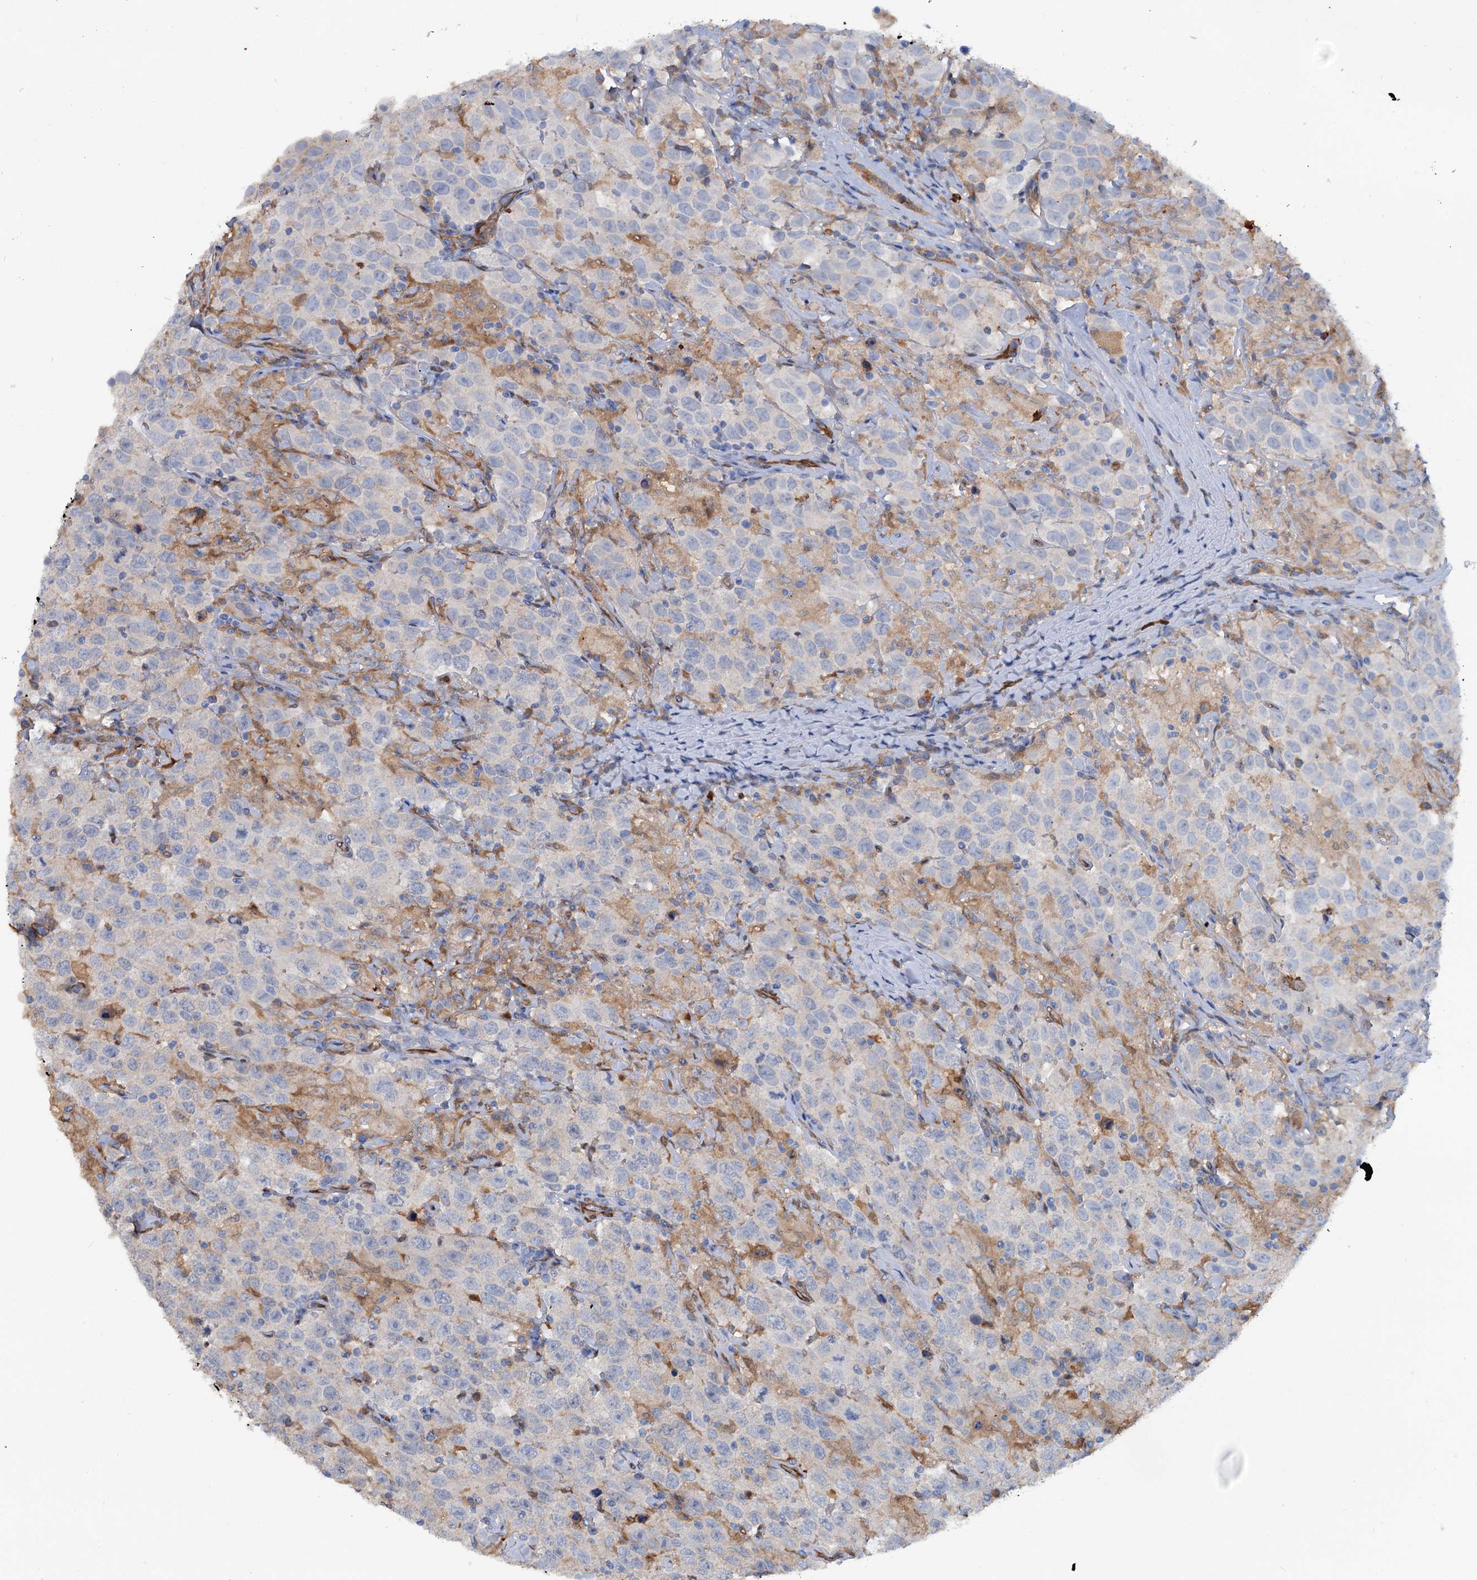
{"staining": {"intensity": "negative", "quantity": "none", "location": "none"}, "tissue": "testis cancer", "cell_type": "Tumor cells", "image_type": "cancer", "snomed": [{"axis": "morphology", "description": "Seminoma, NOS"}, {"axis": "topography", "description": "Testis"}], "caption": "DAB immunohistochemical staining of human testis seminoma demonstrates no significant positivity in tumor cells.", "gene": "IL17RD", "patient": {"sex": "male", "age": 41}}